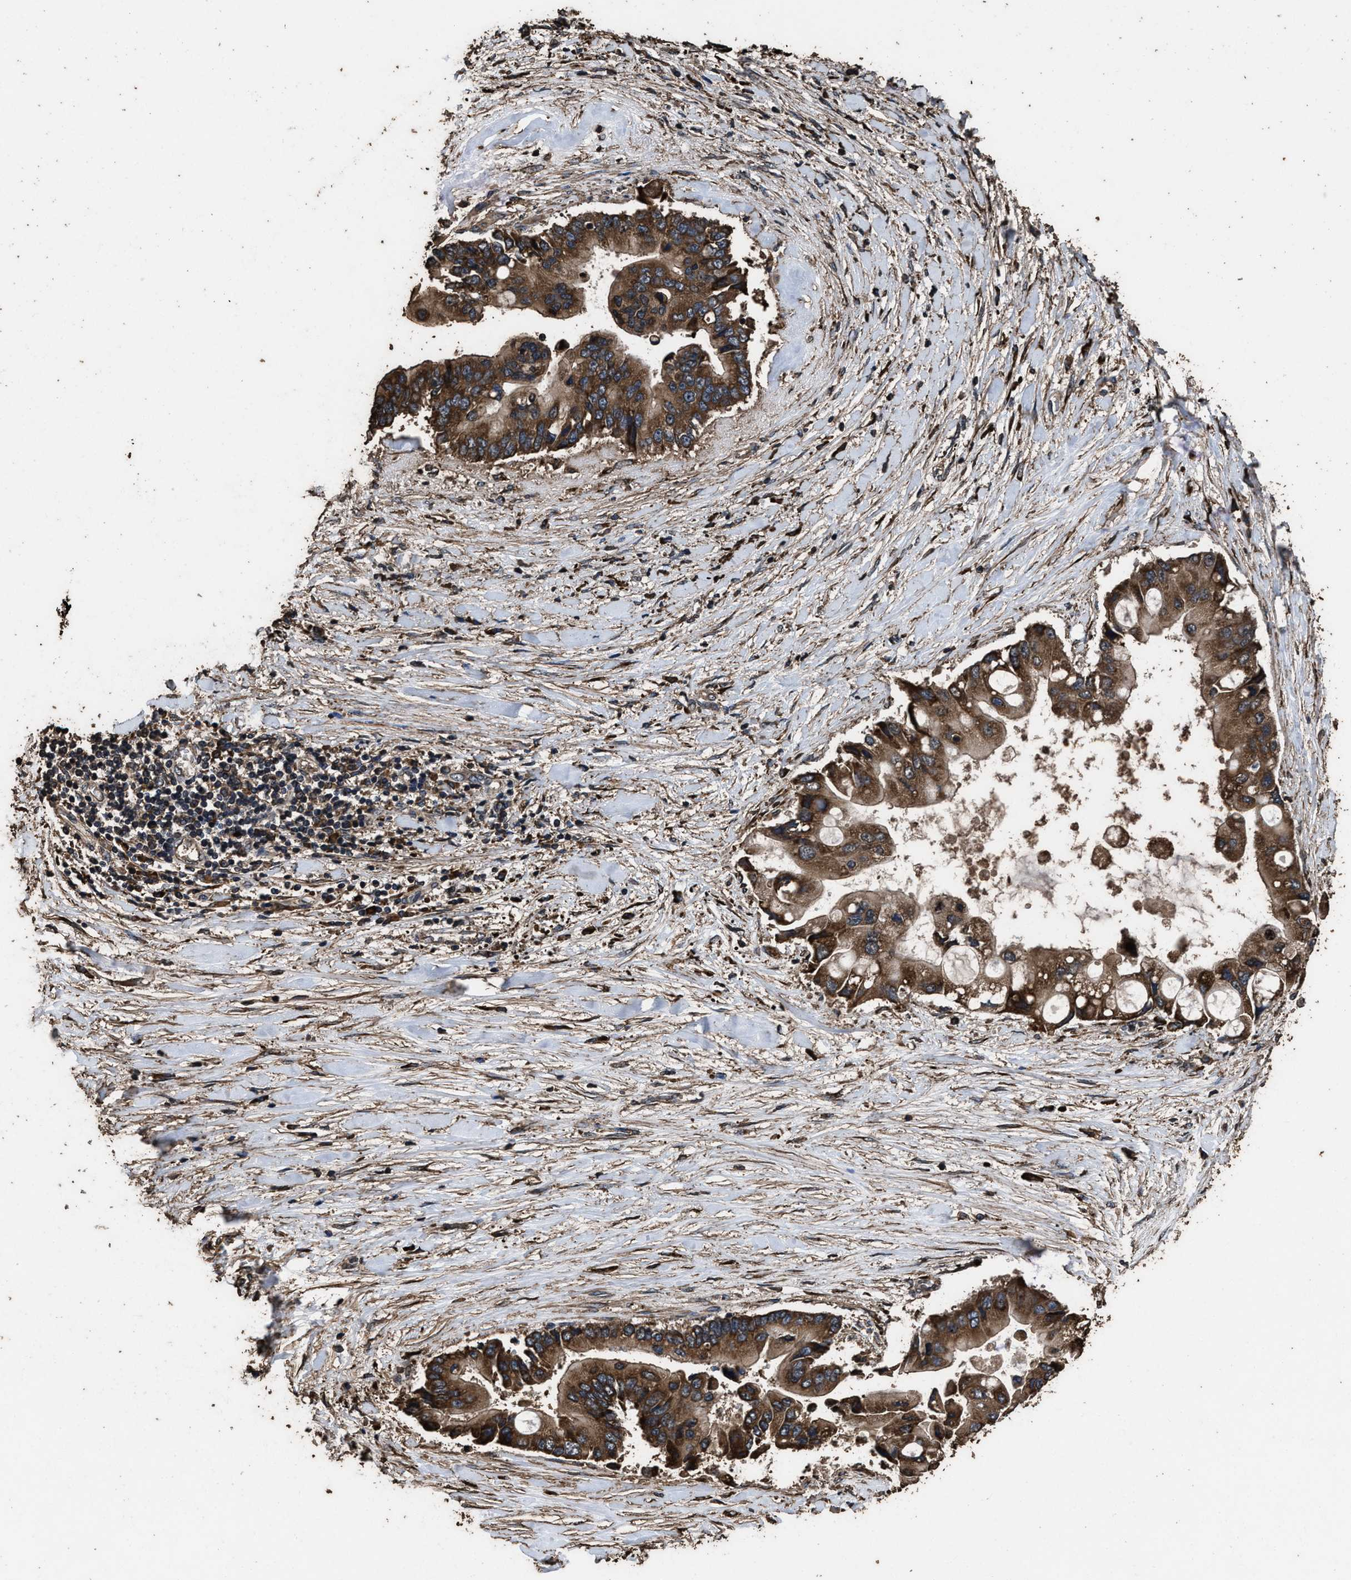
{"staining": {"intensity": "strong", "quantity": ">75%", "location": "cytoplasmic/membranous"}, "tissue": "liver cancer", "cell_type": "Tumor cells", "image_type": "cancer", "snomed": [{"axis": "morphology", "description": "Cholangiocarcinoma"}, {"axis": "topography", "description": "Liver"}], "caption": "Immunohistochemical staining of liver cancer exhibits high levels of strong cytoplasmic/membranous positivity in about >75% of tumor cells.", "gene": "ZMYND19", "patient": {"sex": "male", "age": 50}}